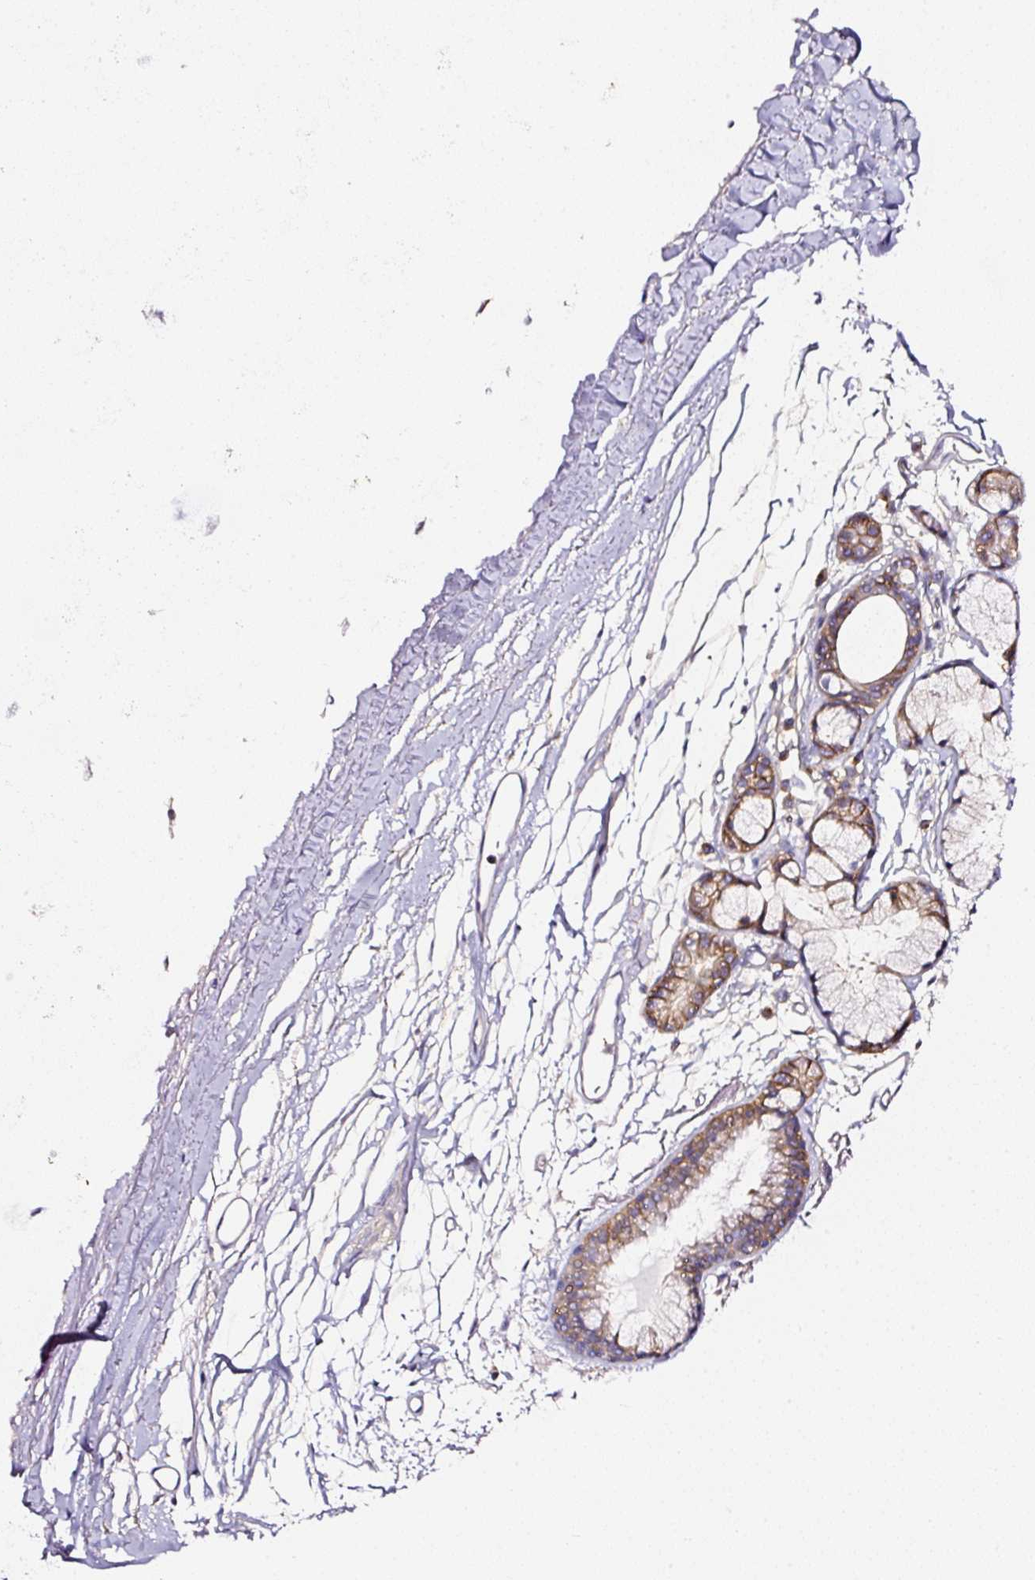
{"staining": {"intensity": "negative", "quantity": "none", "location": "none"}, "tissue": "adipose tissue", "cell_type": "Adipocytes", "image_type": "normal", "snomed": [{"axis": "morphology", "description": "Normal tissue, NOS"}, {"axis": "topography", "description": "Cartilage tissue"}, {"axis": "topography", "description": "Bronchus"}], "caption": "The immunohistochemistry (IHC) image has no significant expression in adipocytes of adipose tissue. The staining was performed using DAB (3,3'-diaminobenzidine) to visualize the protein expression in brown, while the nuclei were stained in blue with hematoxylin (Magnification: 20x).", "gene": "CD47", "patient": {"sex": "female", "age": 72}}